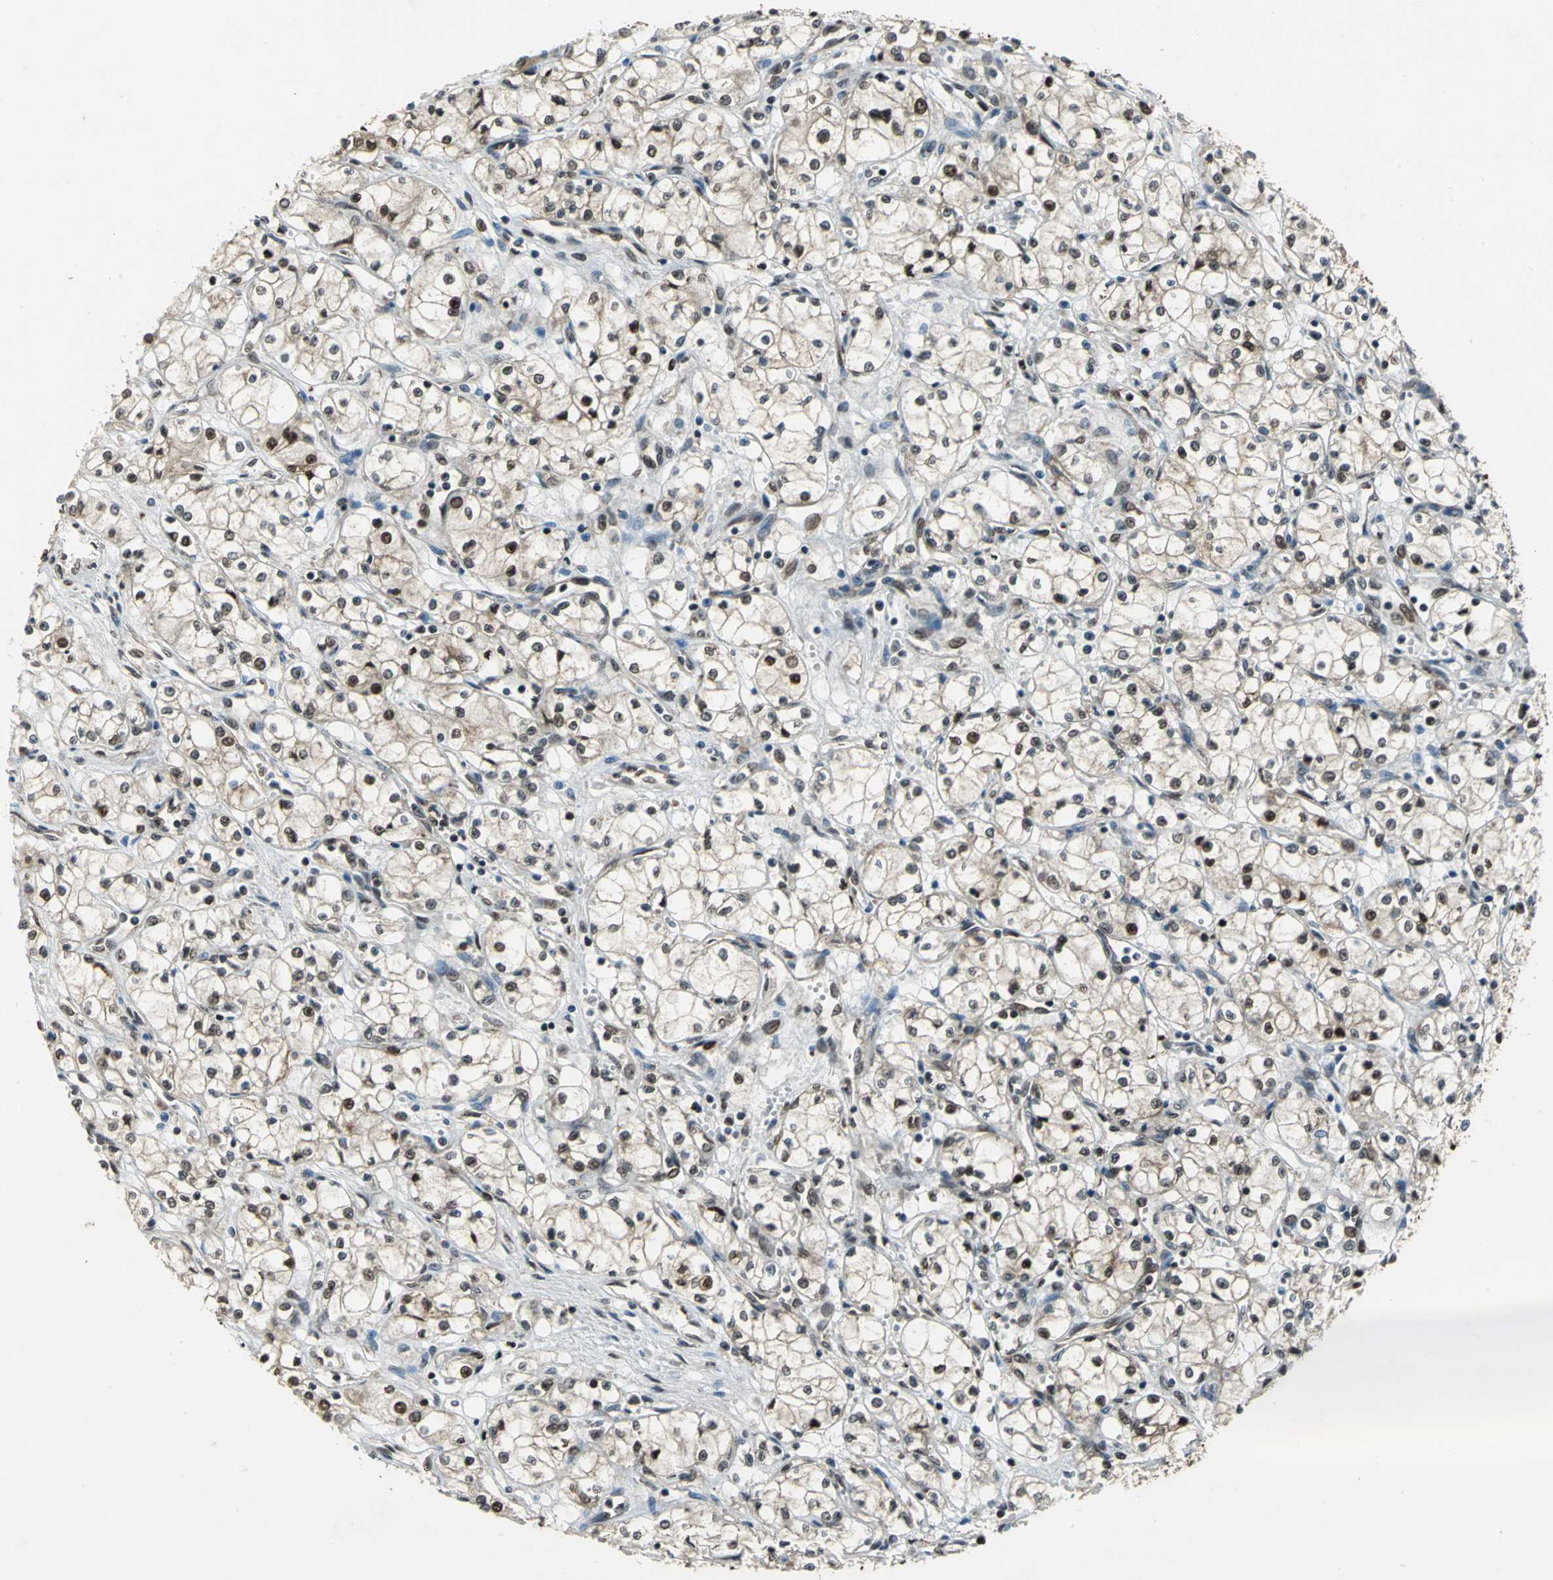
{"staining": {"intensity": "moderate", "quantity": ">75%", "location": "nuclear"}, "tissue": "renal cancer", "cell_type": "Tumor cells", "image_type": "cancer", "snomed": [{"axis": "morphology", "description": "Normal tissue, NOS"}, {"axis": "morphology", "description": "Adenocarcinoma, NOS"}, {"axis": "topography", "description": "Kidney"}], "caption": "This is an image of immunohistochemistry staining of adenocarcinoma (renal), which shows moderate positivity in the nuclear of tumor cells.", "gene": "ANP32A", "patient": {"sex": "male", "age": 59}}